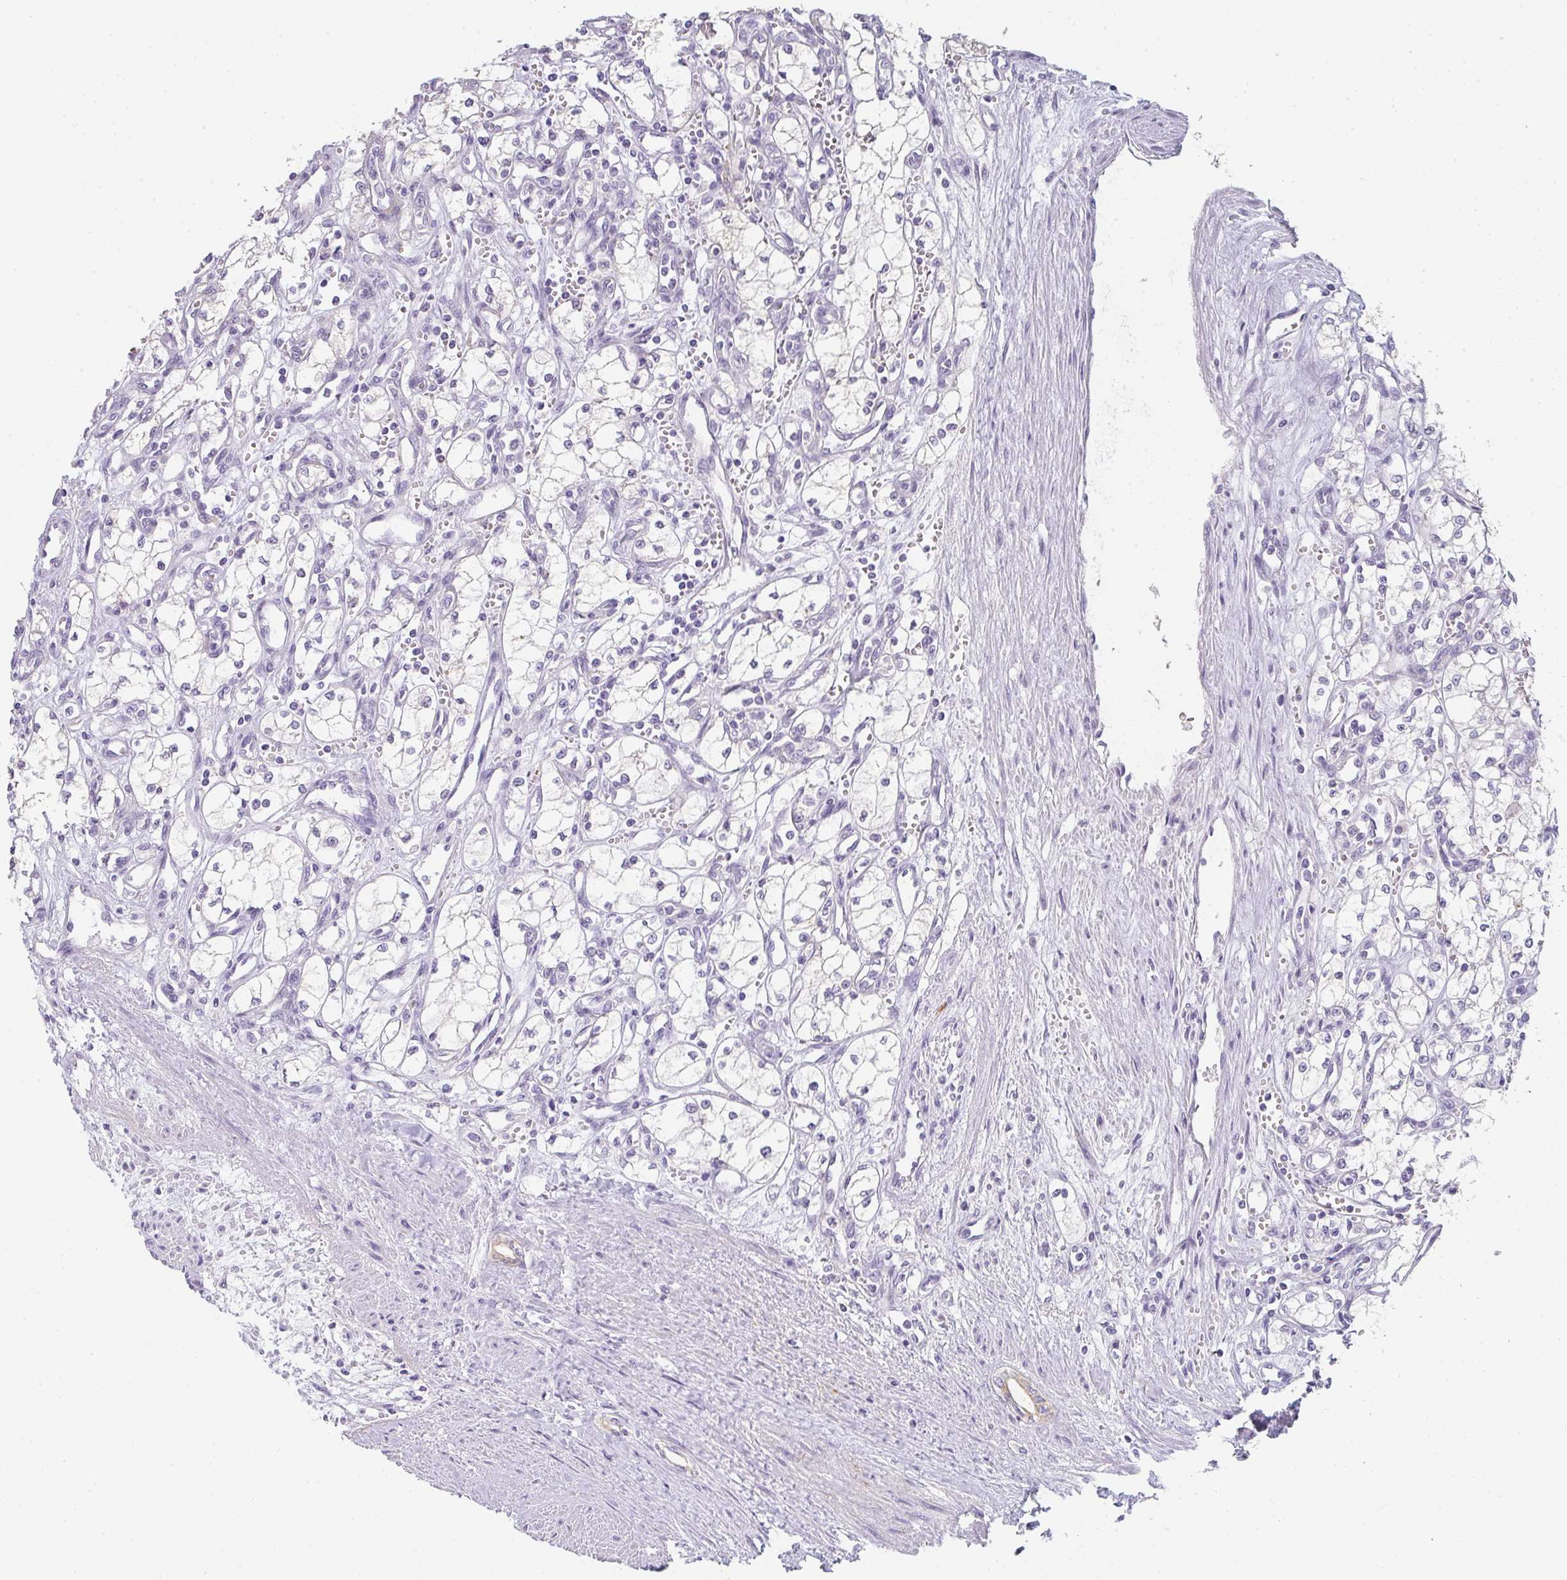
{"staining": {"intensity": "negative", "quantity": "none", "location": "none"}, "tissue": "renal cancer", "cell_type": "Tumor cells", "image_type": "cancer", "snomed": [{"axis": "morphology", "description": "Adenocarcinoma, NOS"}, {"axis": "topography", "description": "Kidney"}], "caption": "The photomicrograph displays no staining of tumor cells in renal cancer.", "gene": "C1QTNF8", "patient": {"sex": "male", "age": 59}}